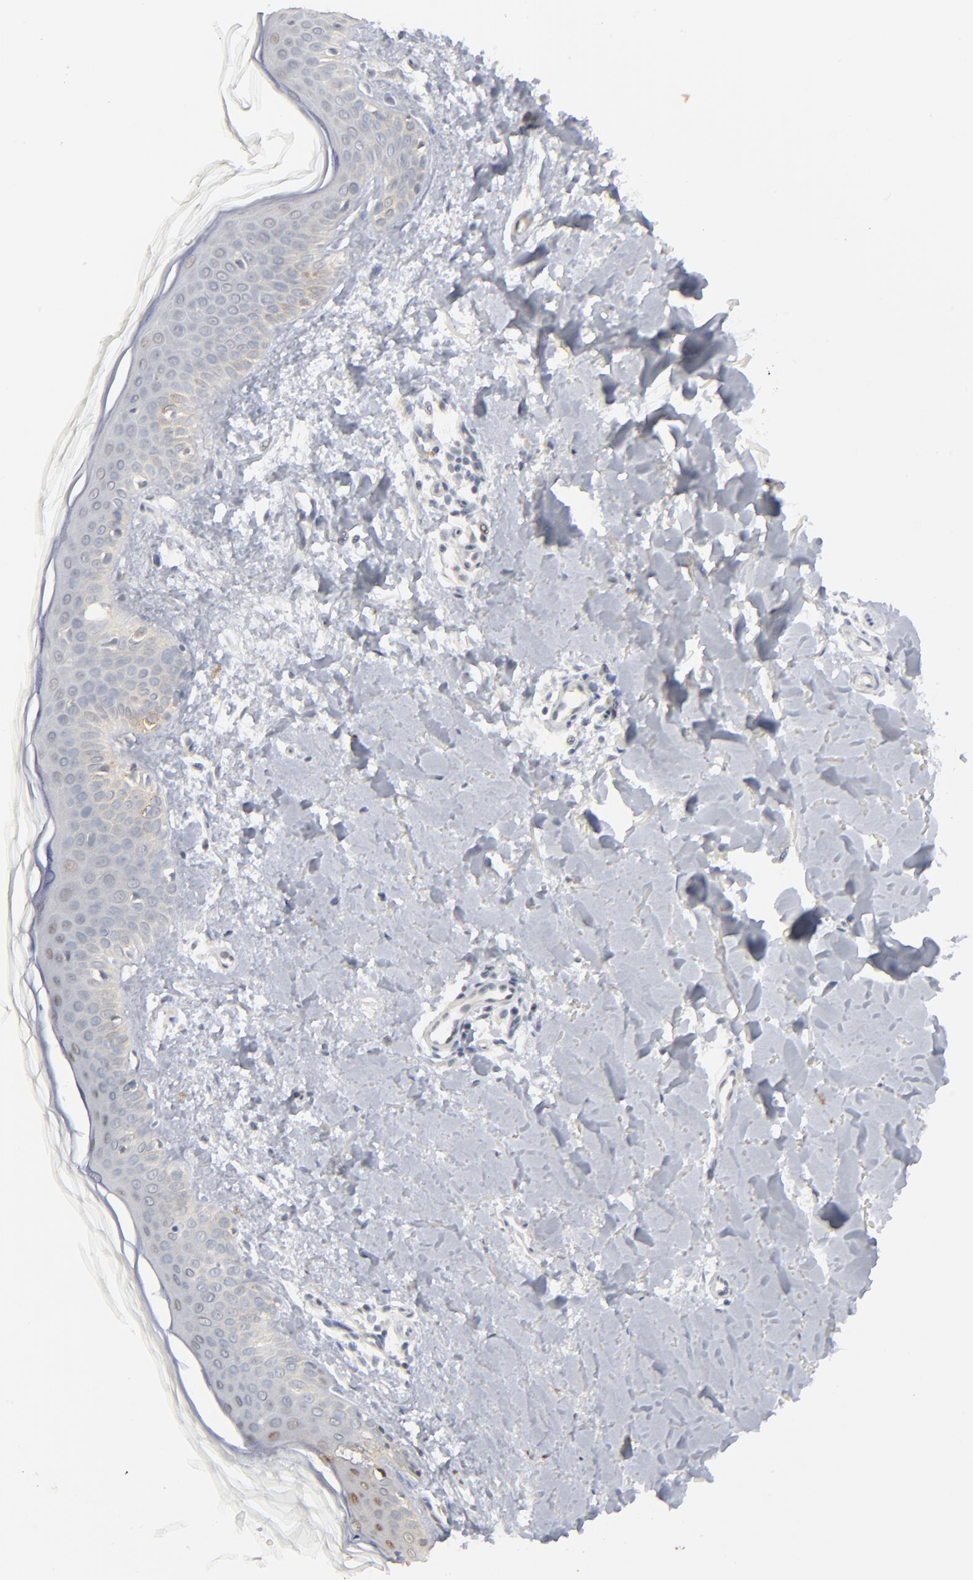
{"staining": {"intensity": "negative", "quantity": "none", "location": "none"}, "tissue": "skin", "cell_type": "Fibroblasts", "image_type": "normal", "snomed": [{"axis": "morphology", "description": "Normal tissue, NOS"}, {"axis": "topography", "description": "Skin"}], "caption": "Fibroblasts are negative for brown protein staining in unremarkable skin. Brightfield microscopy of immunohistochemistry (IHC) stained with DAB (brown) and hematoxylin (blue), captured at high magnification.", "gene": "EPCAM", "patient": {"sex": "female", "age": 56}}